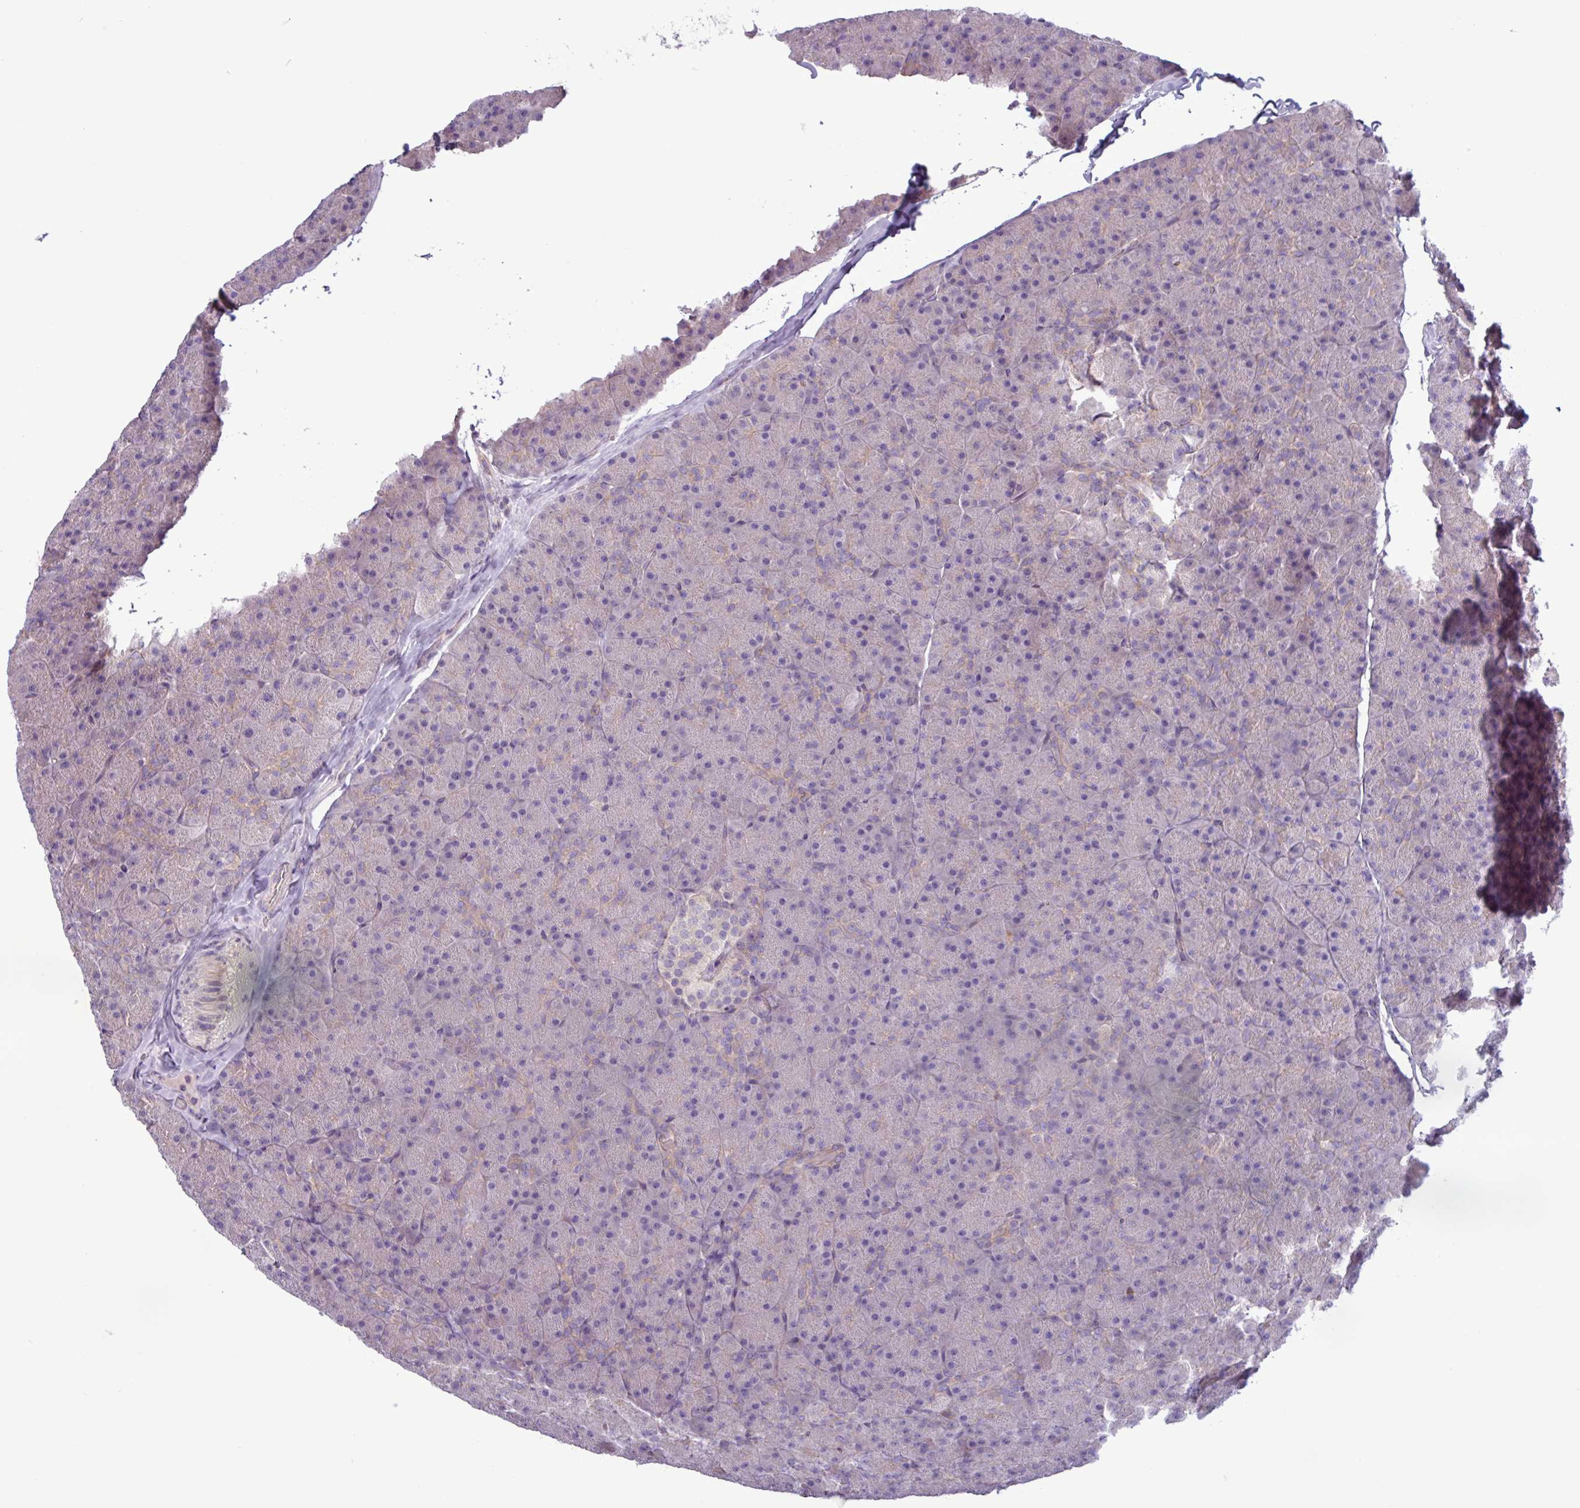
{"staining": {"intensity": "weak", "quantity": "<25%", "location": "cytoplasmic/membranous"}, "tissue": "pancreas", "cell_type": "Exocrine glandular cells", "image_type": "normal", "snomed": [{"axis": "morphology", "description": "Normal tissue, NOS"}, {"axis": "topography", "description": "Pancreas"}], "caption": "The image displays no staining of exocrine glandular cells in benign pancreas.", "gene": "PLIN2", "patient": {"sex": "male", "age": 36}}